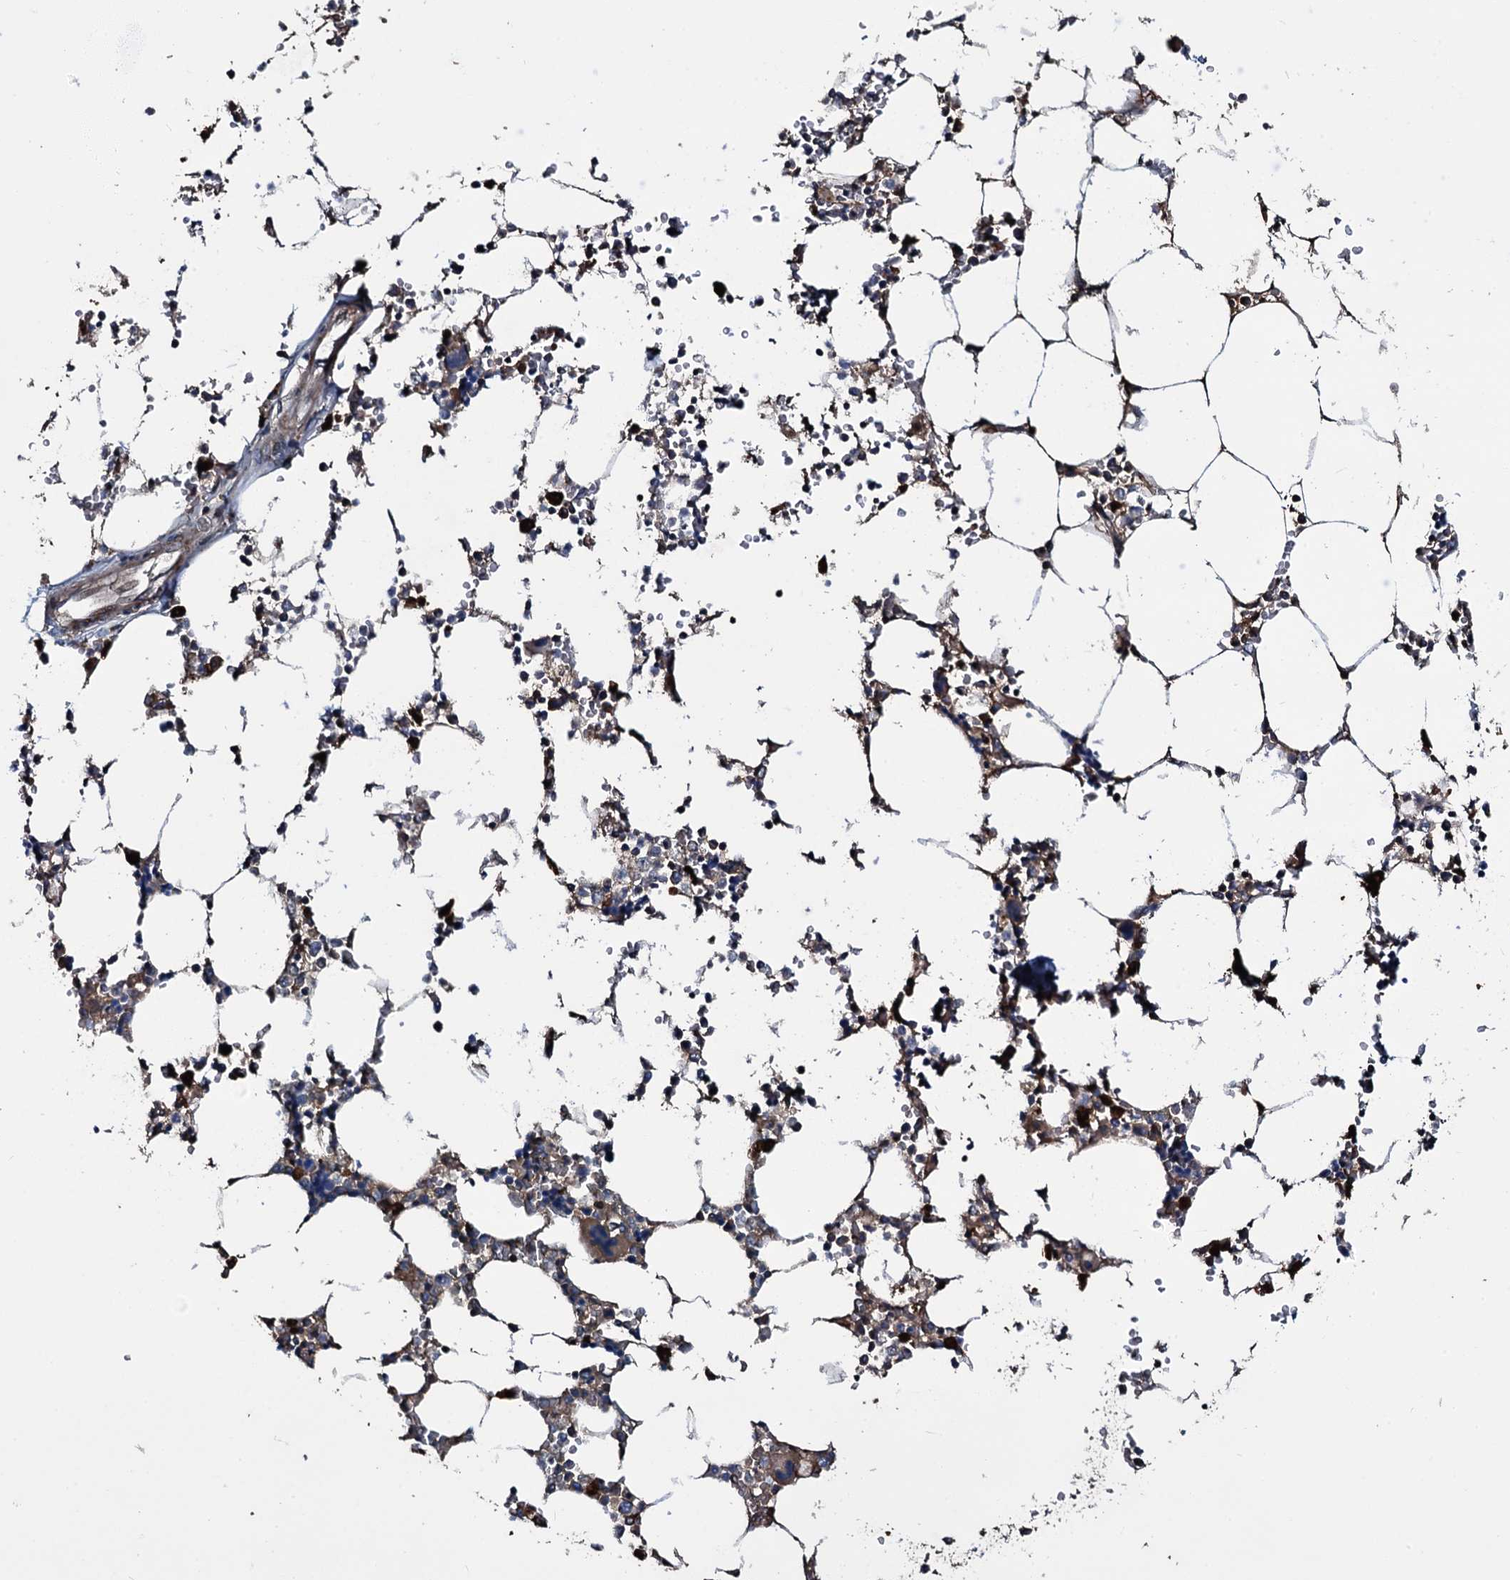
{"staining": {"intensity": "moderate", "quantity": "<25%", "location": "cytoplasmic/membranous"}, "tissue": "bone marrow", "cell_type": "Hematopoietic cells", "image_type": "normal", "snomed": [{"axis": "morphology", "description": "Normal tissue, NOS"}, {"axis": "topography", "description": "Bone marrow"}], "caption": "IHC histopathology image of benign bone marrow: bone marrow stained using IHC reveals low levels of moderate protein expression localized specifically in the cytoplasmic/membranous of hematopoietic cells, appearing as a cytoplasmic/membranous brown color.", "gene": "LYG2", "patient": {"sex": "male", "age": 64}}